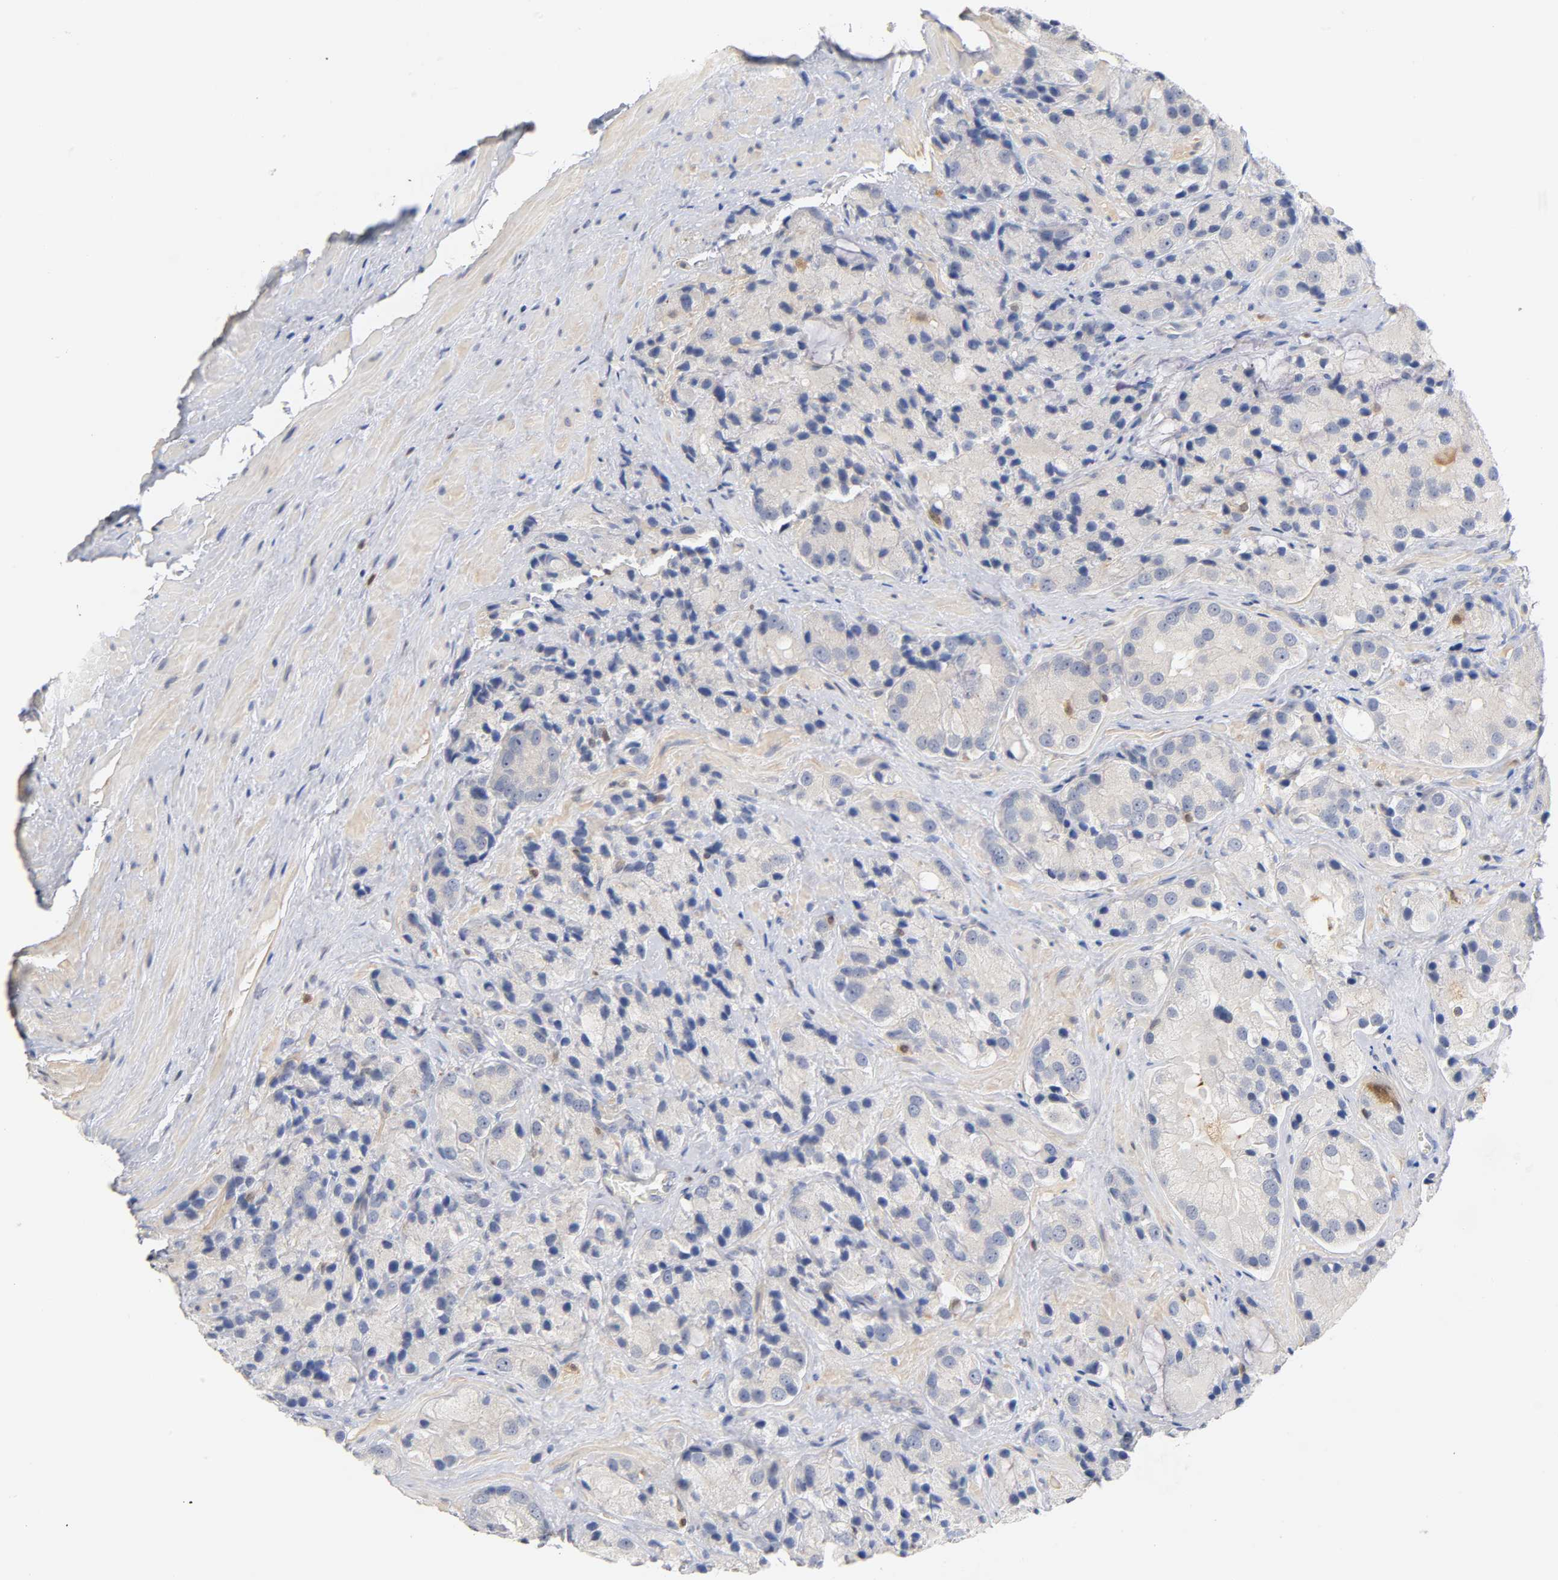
{"staining": {"intensity": "negative", "quantity": "none", "location": "none"}, "tissue": "prostate cancer", "cell_type": "Tumor cells", "image_type": "cancer", "snomed": [{"axis": "morphology", "description": "Adenocarcinoma, High grade"}, {"axis": "topography", "description": "Prostate"}], "caption": "The image shows no significant expression in tumor cells of prostate high-grade adenocarcinoma. (DAB immunohistochemistry (IHC) with hematoxylin counter stain).", "gene": "IL18", "patient": {"sex": "male", "age": 70}}